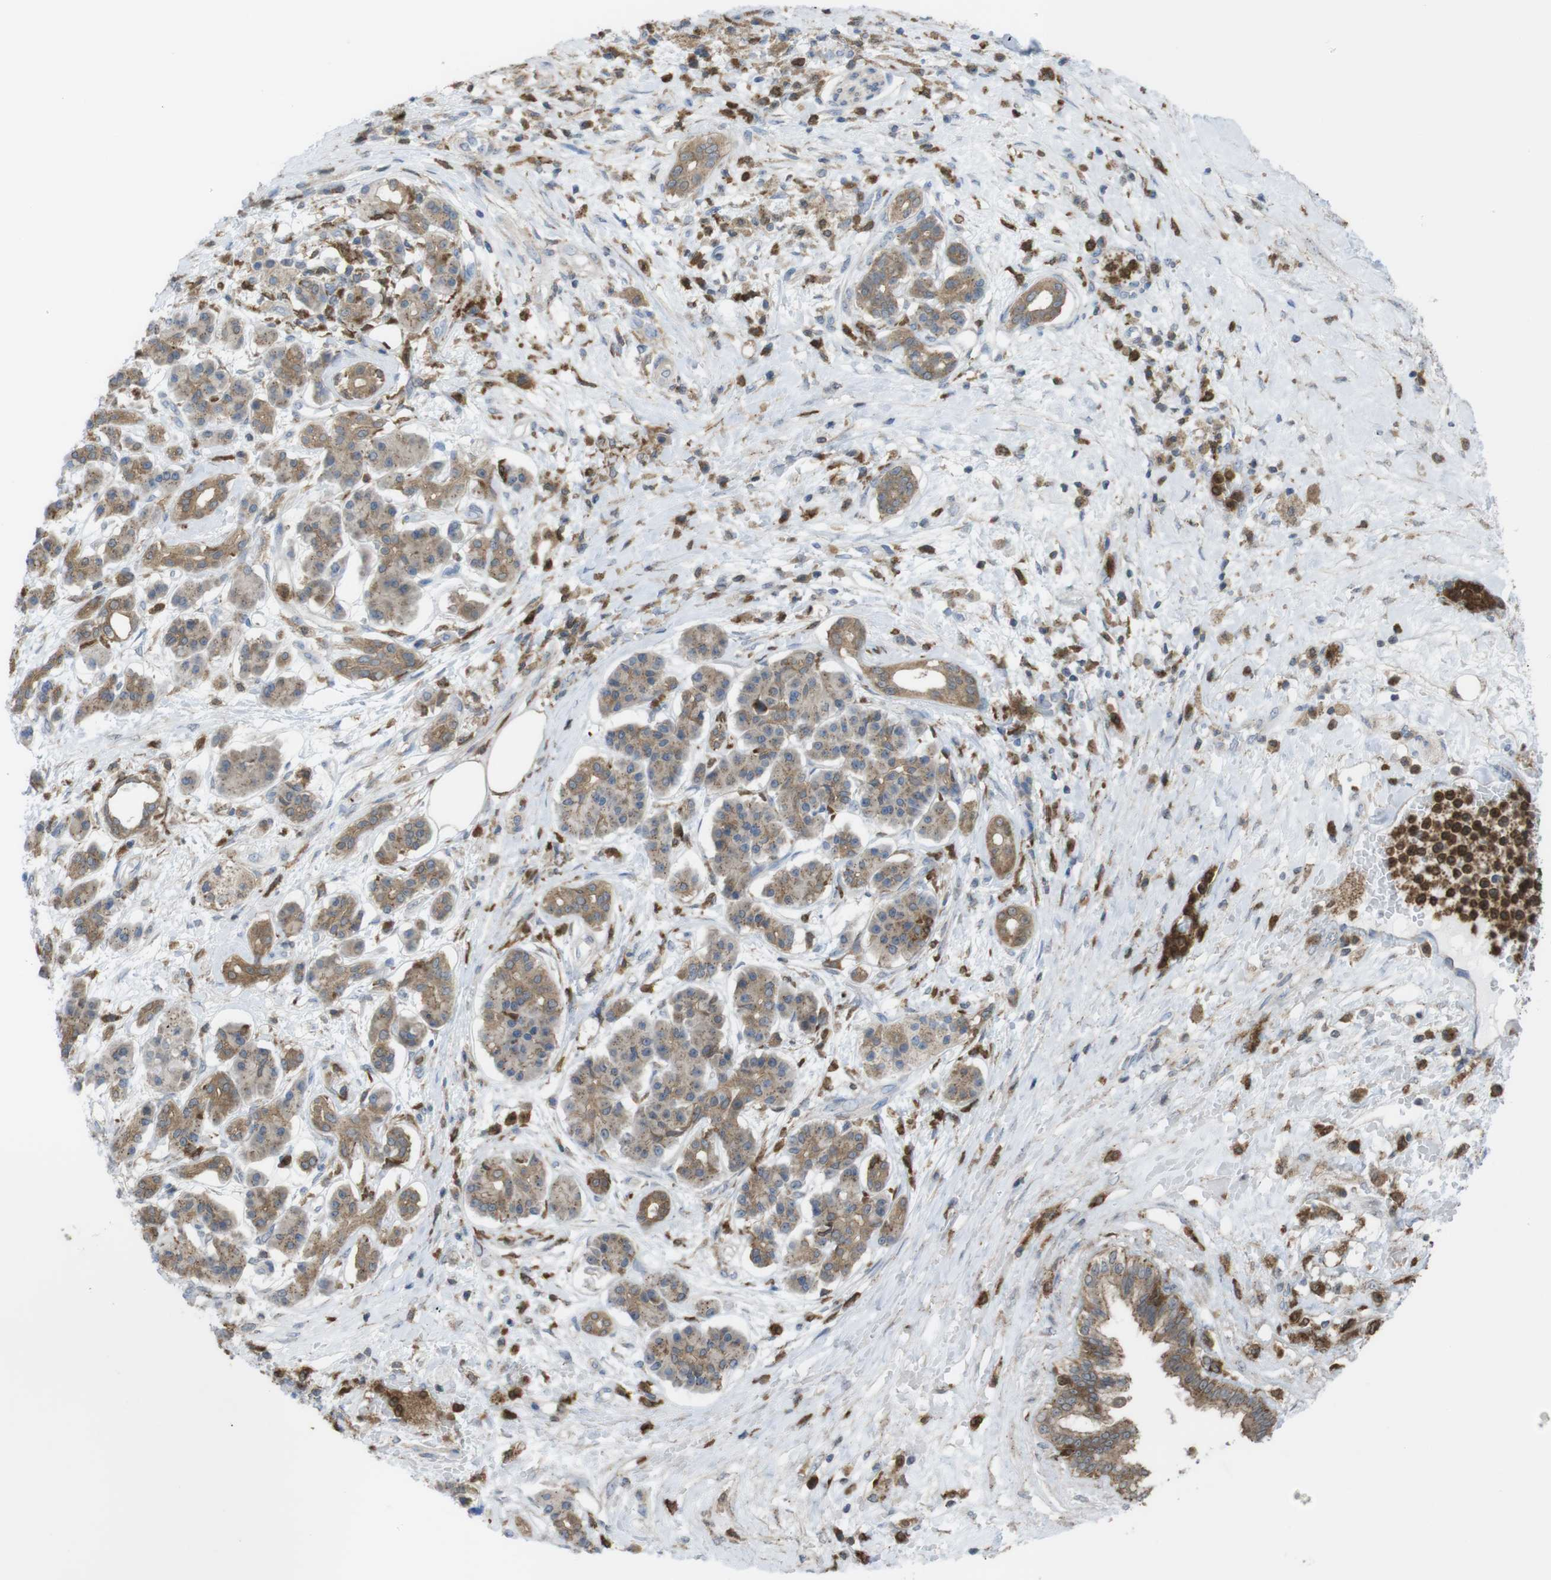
{"staining": {"intensity": "moderate", "quantity": ">75%", "location": "cytoplasmic/membranous"}, "tissue": "pancreatic cancer", "cell_type": "Tumor cells", "image_type": "cancer", "snomed": [{"axis": "morphology", "description": "Adenocarcinoma, NOS"}, {"axis": "topography", "description": "Pancreas"}], "caption": "Adenocarcinoma (pancreatic) stained for a protein (brown) demonstrates moderate cytoplasmic/membranous positive expression in approximately >75% of tumor cells.", "gene": "PRKCD", "patient": {"sex": "female", "age": 56}}